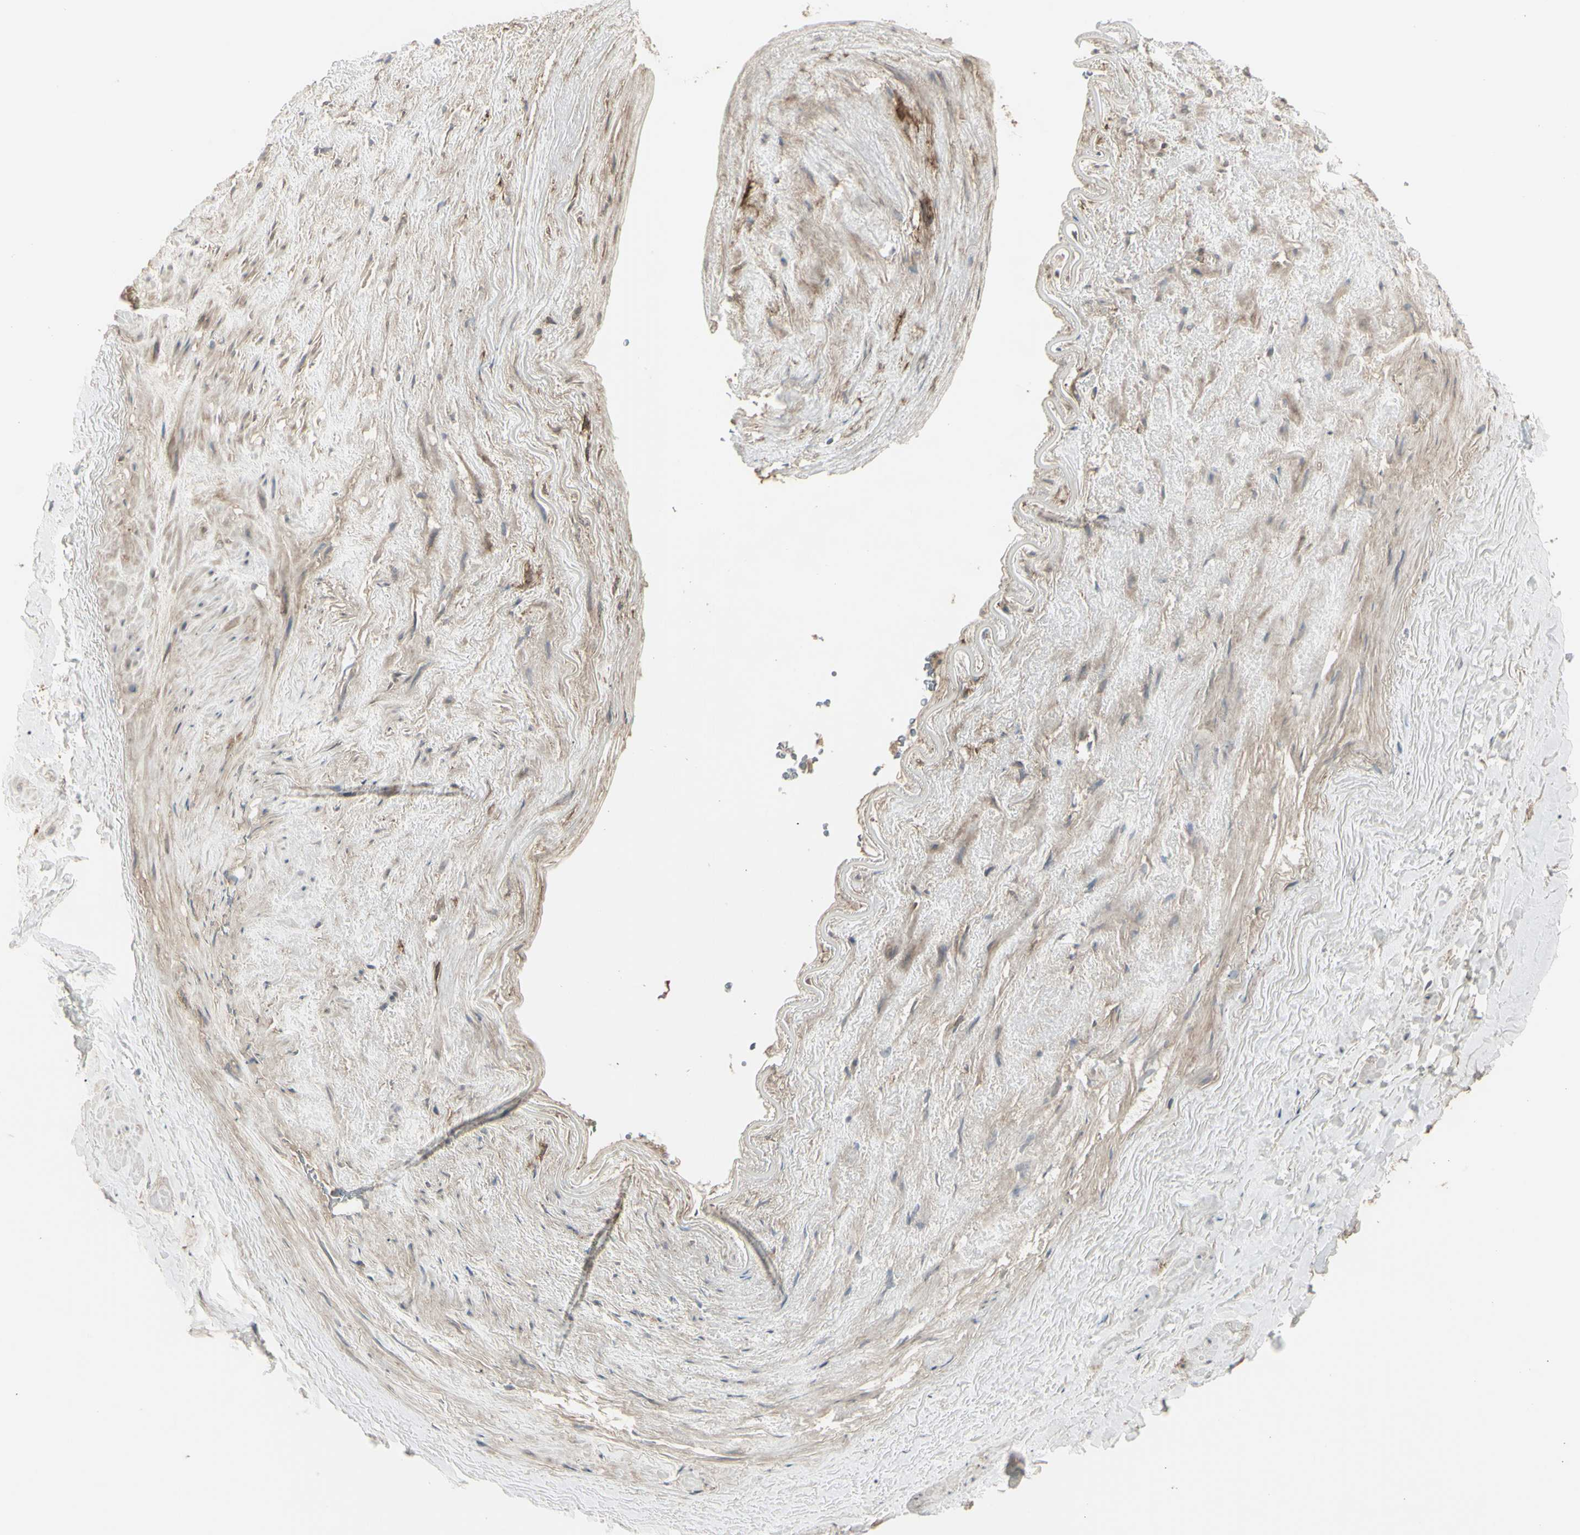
{"staining": {"intensity": "weak", "quantity": ">75%", "location": "cytoplasmic/membranous"}, "tissue": "adipose tissue", "cell_type": "Adipocytes", "image_type": "normal", "snomed": [{"axis": "morphology", "description": "Normal tissue, NOS"}, {"axis": "topography", "description": "Peripheral nerve tissue"}], "caption": "Weak cytoplasmic/membranous positivity is seen in approximately >75% of adipocytes in normal adipose tissue. (DAB (3,3'-diaminobenzidine) = brown stain, brightfield microscopy at high magnification).", "gene": "CD276", "patient": {"sex": "male", "age": 70}}